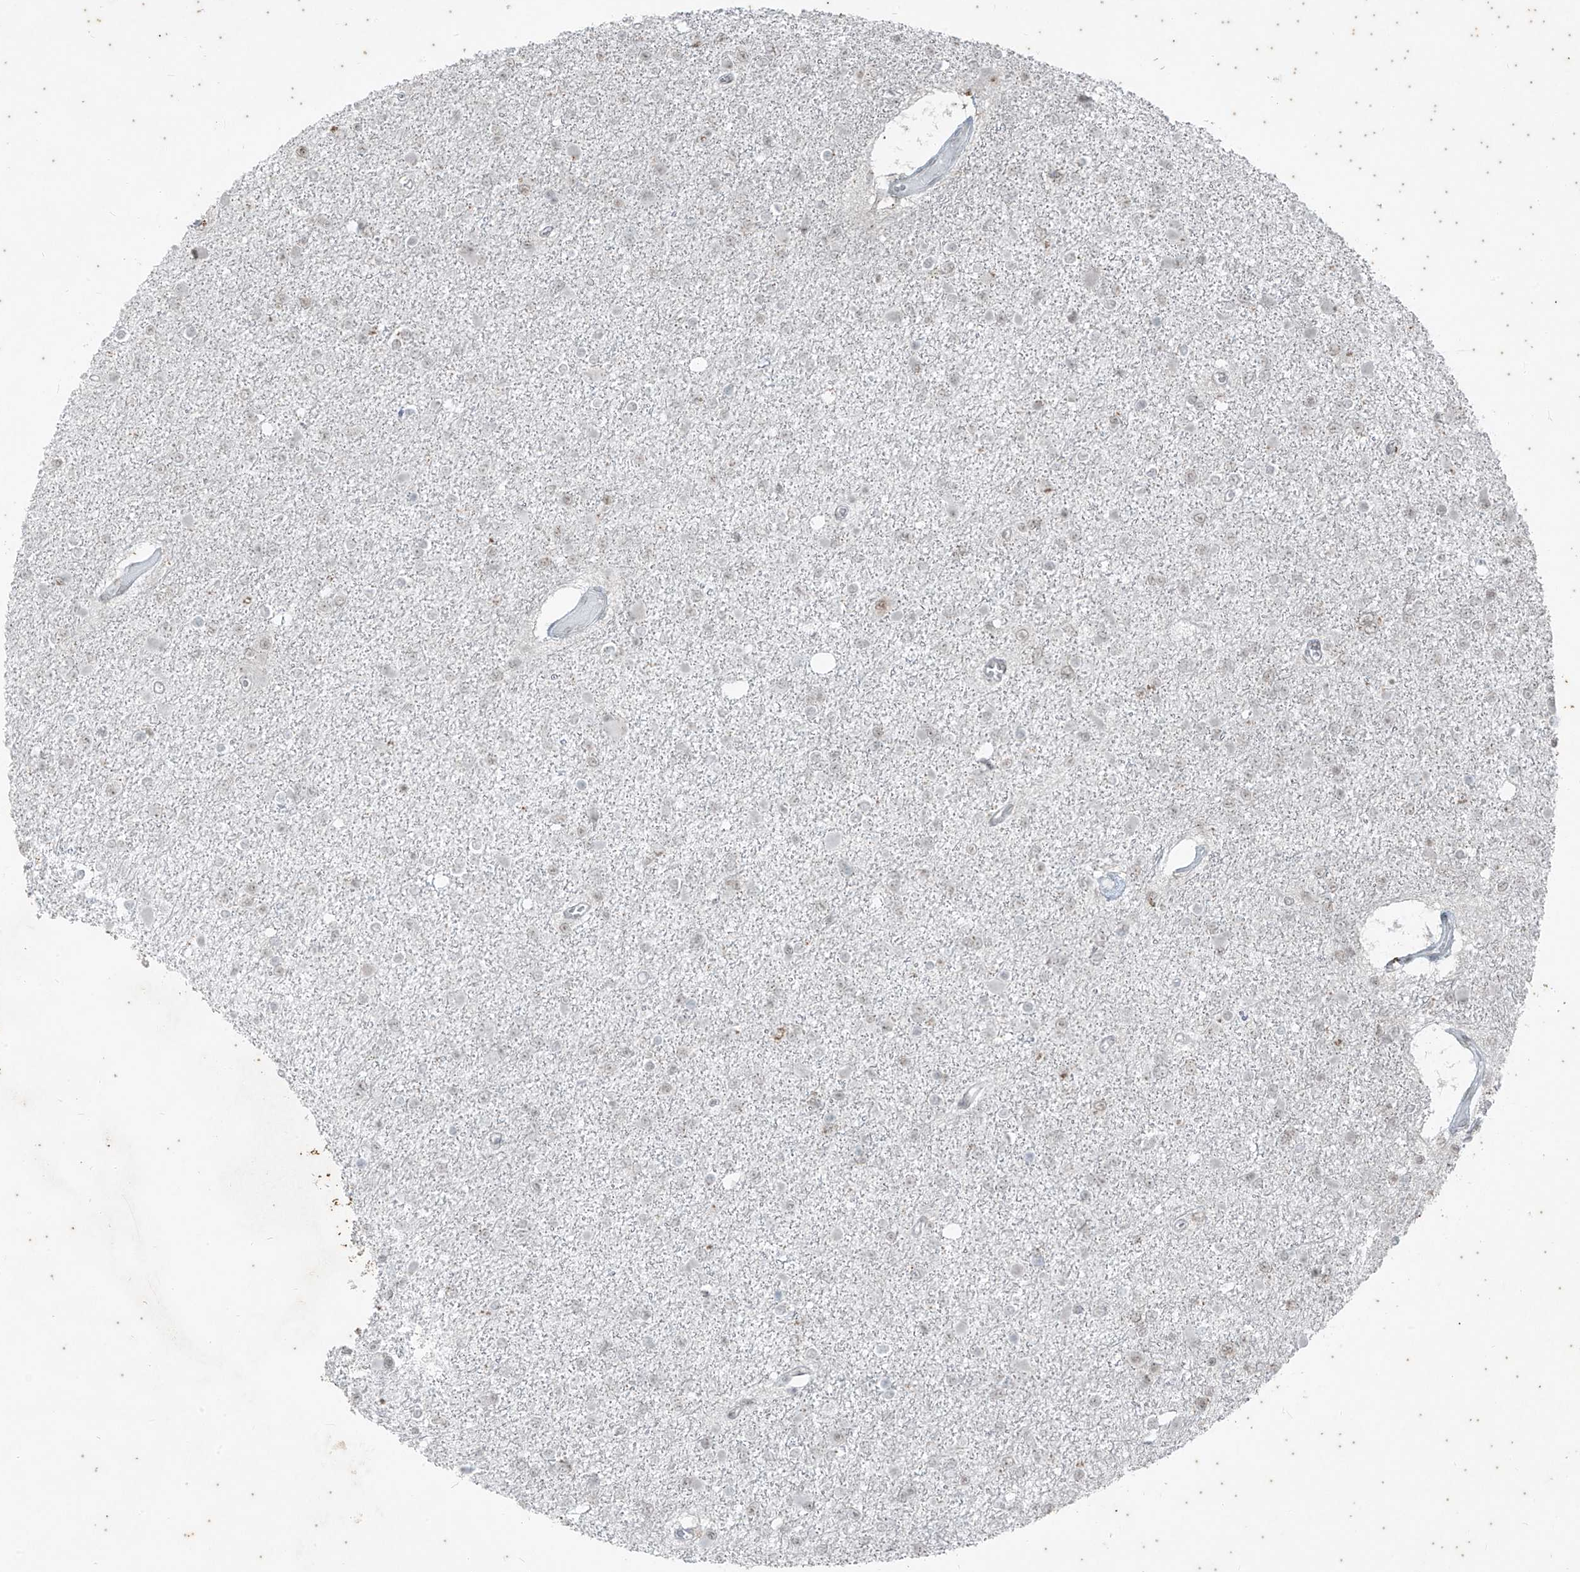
{"staining": {"intensity": "weak", "quantity": "<25%", "location": "nuclear"}, "tissue": "glioma", "cell_type": "Tumor cells", "image_type": "cancer", "snomed": [{"axis": "morphology", "description": "Glioma, malignant, Low grade"}, {"axis": "topography", "description": "Brain"}], "caption": "The IHC micrograph has no significant expression in tumor cells of glioma tissue.", "gene": "ZNF354B", "patient": {"sex": "female", "age": 22}}